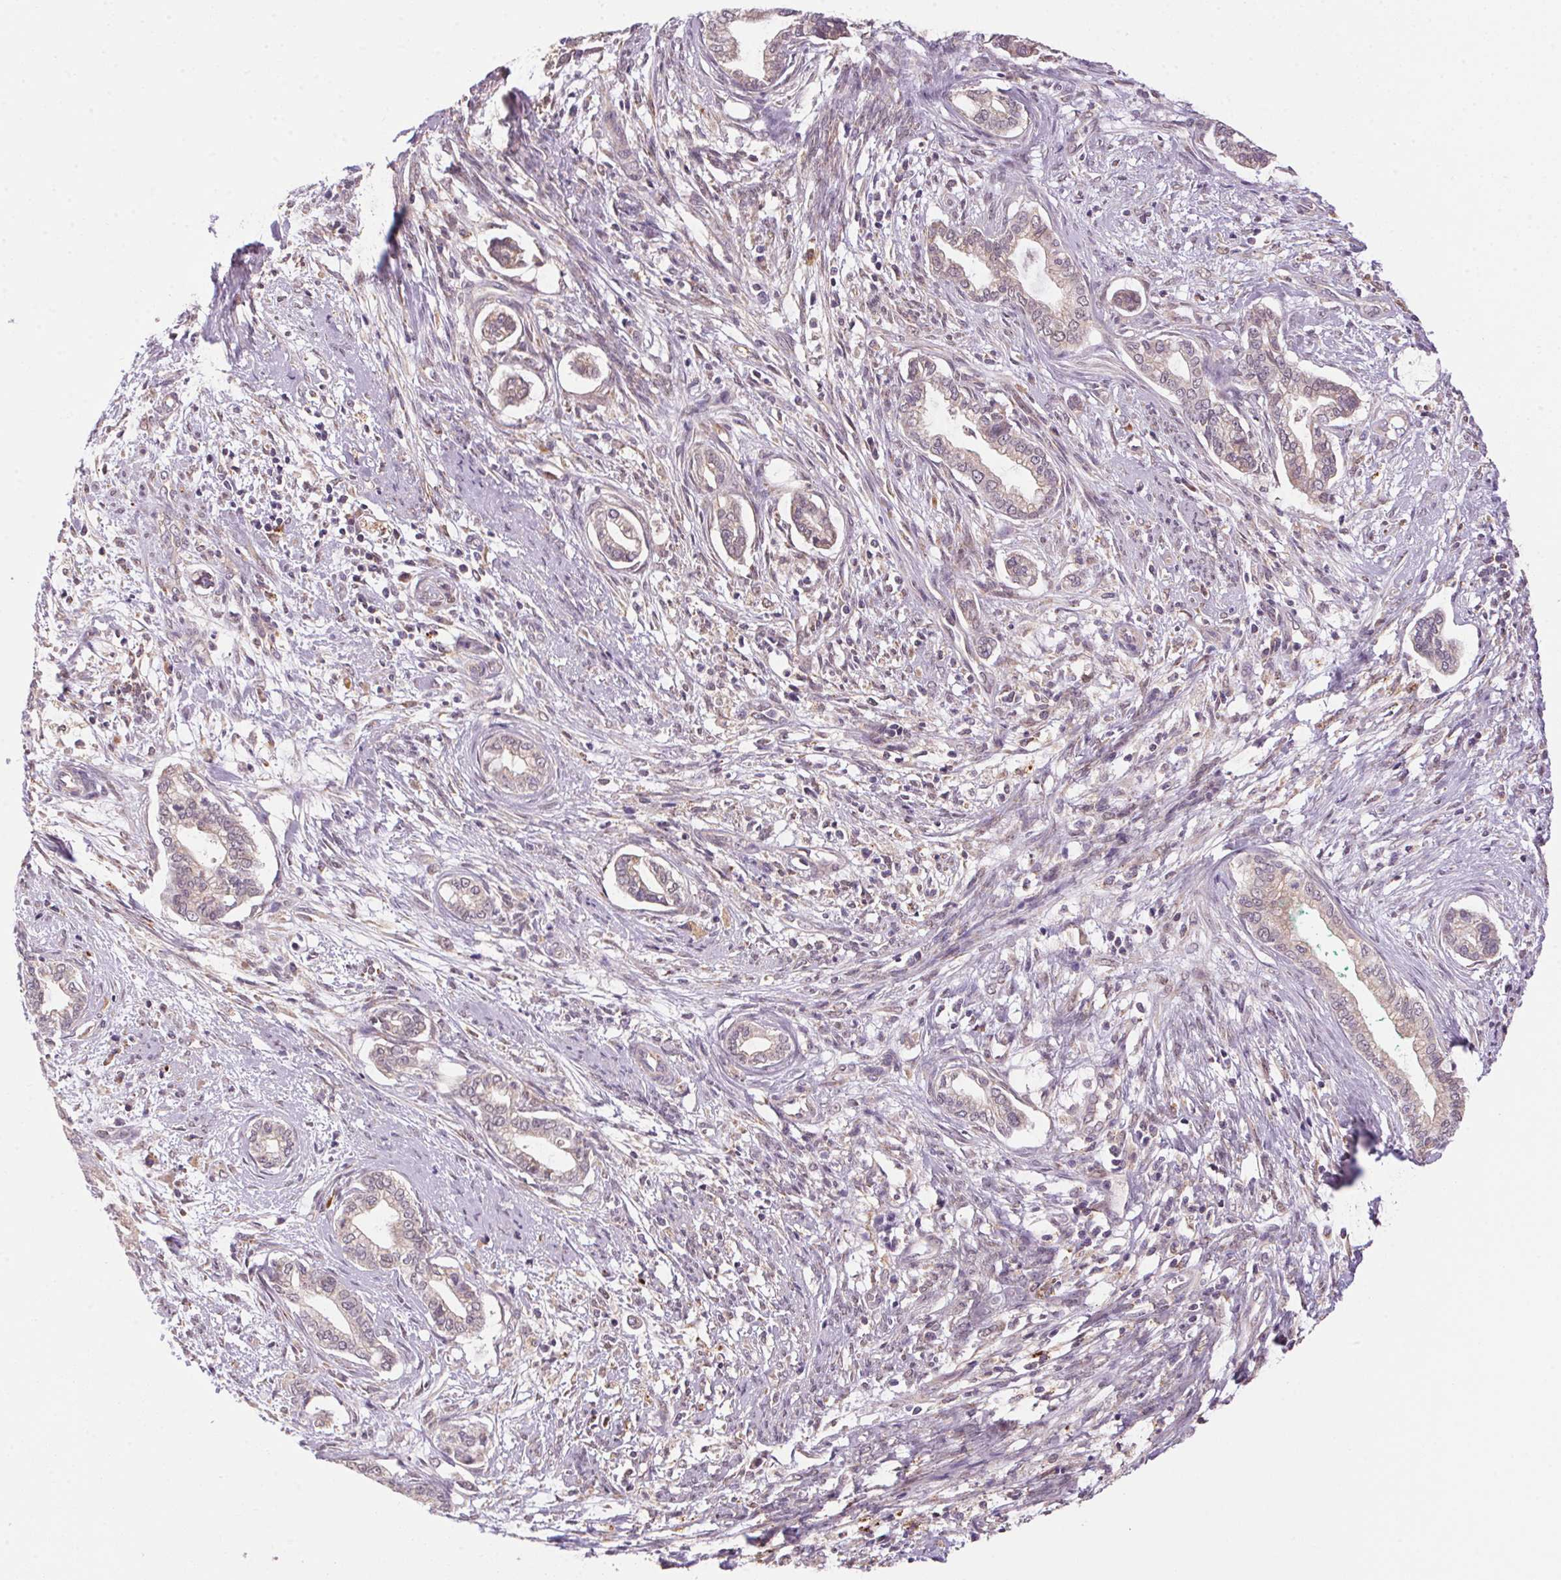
{"staining": {"intensity": "weak", "quantity": ">75%", "location": "cytoplasmic/membranous"}, "tissue": "cervical cancer", "cell_type": "Tumor cells", "image_type": "cancer", "snomed": [{"axis": "morphology", "description": "Adenocarcinoma, NOS"}, {"axis": "topography", "description": "Cervix"}], "caption": "IHC (DAB (3,3'-diaminobenzidine)) staining of human cervical cancer (adenocarcinoma) shows weak cytoplasmic/membranous protein staining in about >75% of tumor cells. (Brightfield microscopy of DAB IHC at high magnification).", "gene": "ADH5", "patient": {"sex": "female", "age": 62}}